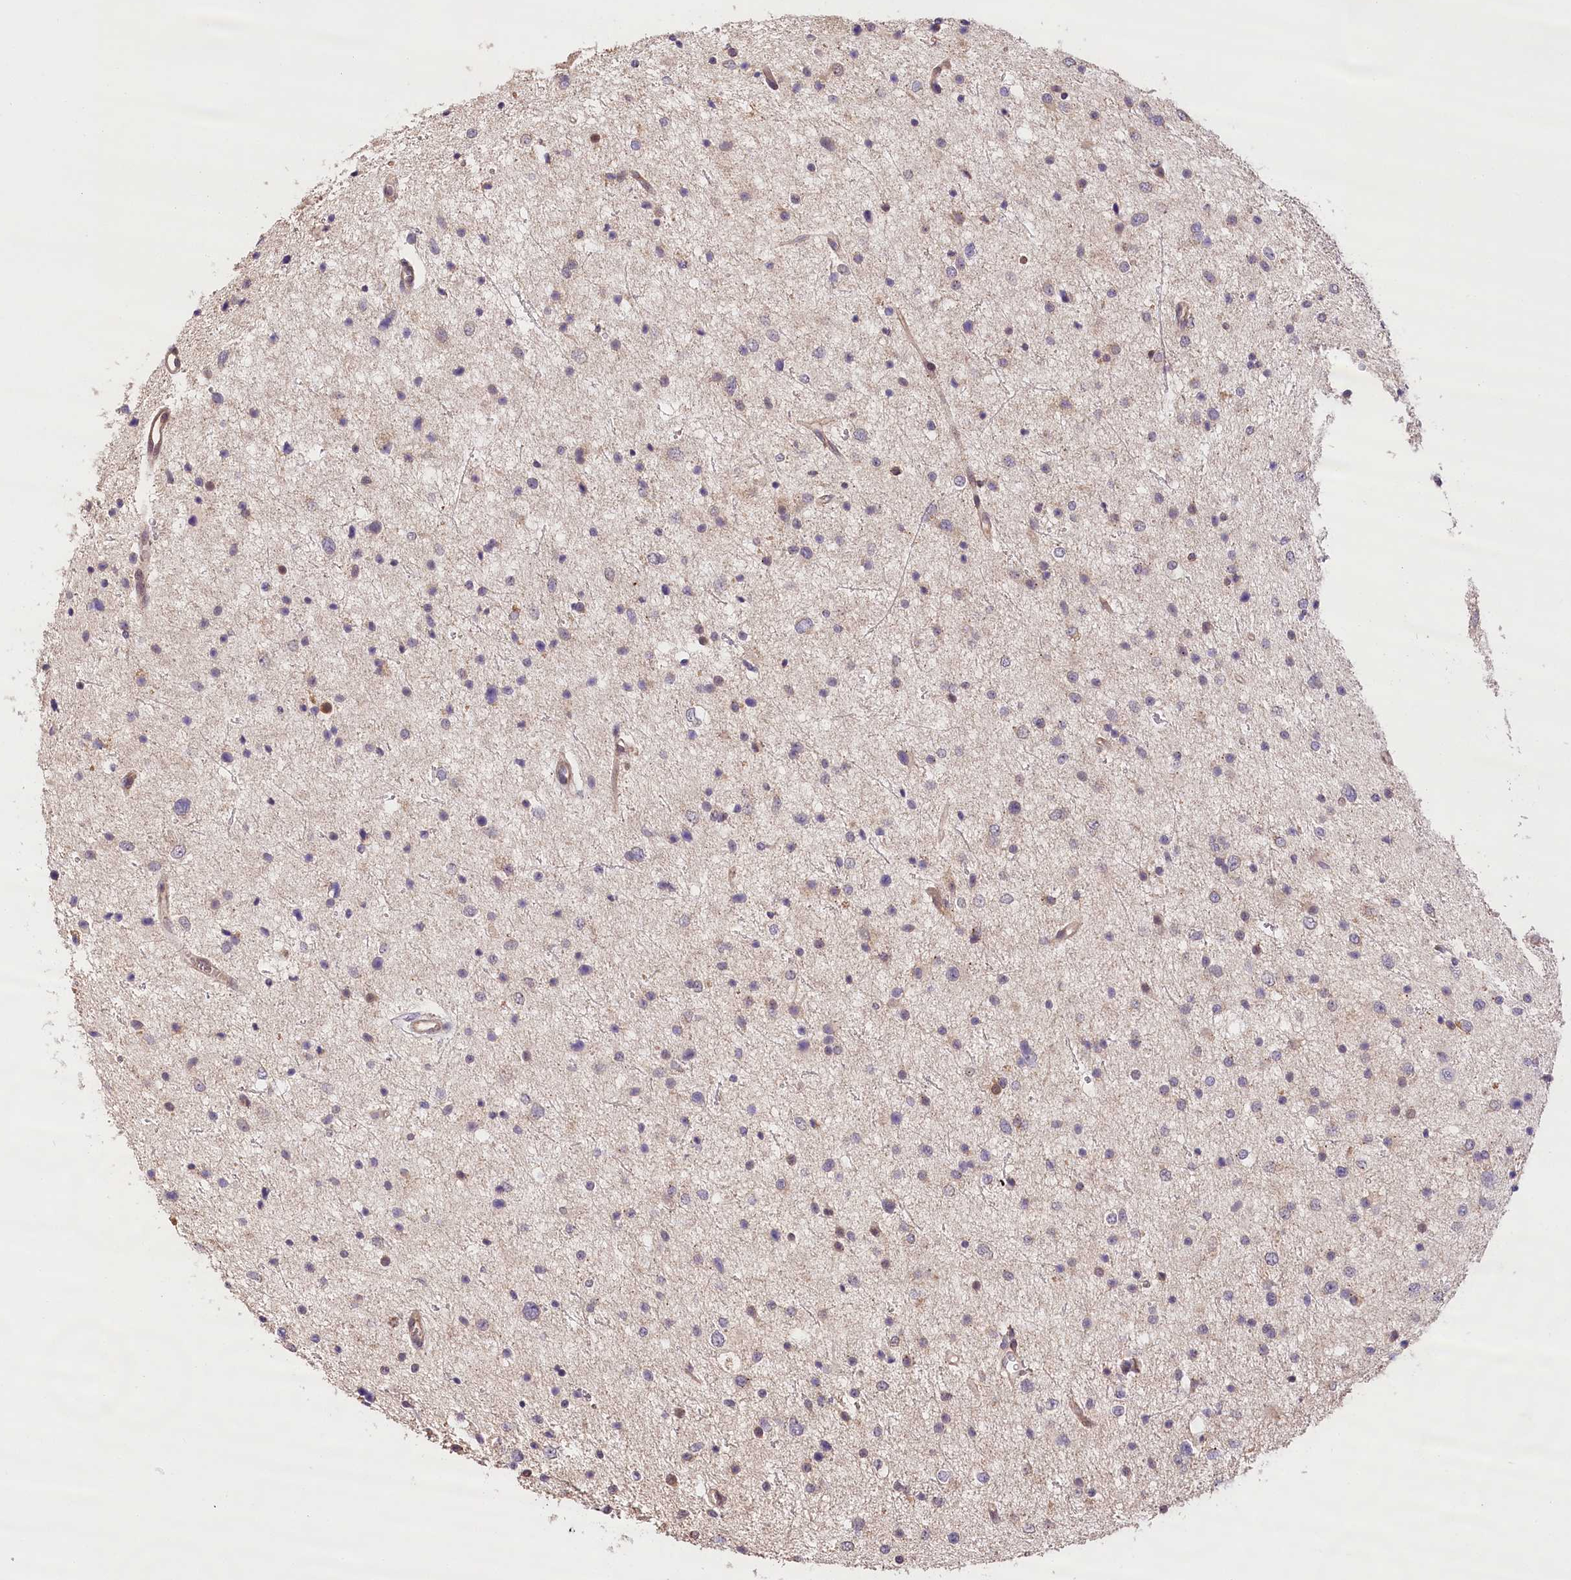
{"staining": {"intensity": "negative", "quantity": "none", "location": "none"}, "tissue": "glioma", "cell_type": "Tumor cells", "image_type": "cancer", "snomed": [{"axis": "morphology", "description": "Glioma, malignant, Low grade"}, {"axis": "topography", "description": "Brain"}], "caption": "Human malignant low-grade glioma stained for a protein using immunohistochemistry (IHC) demonstrates no positivity in tumor cells.", "gene": "LSS", "patient": {"sex": "female", "age": 37}}